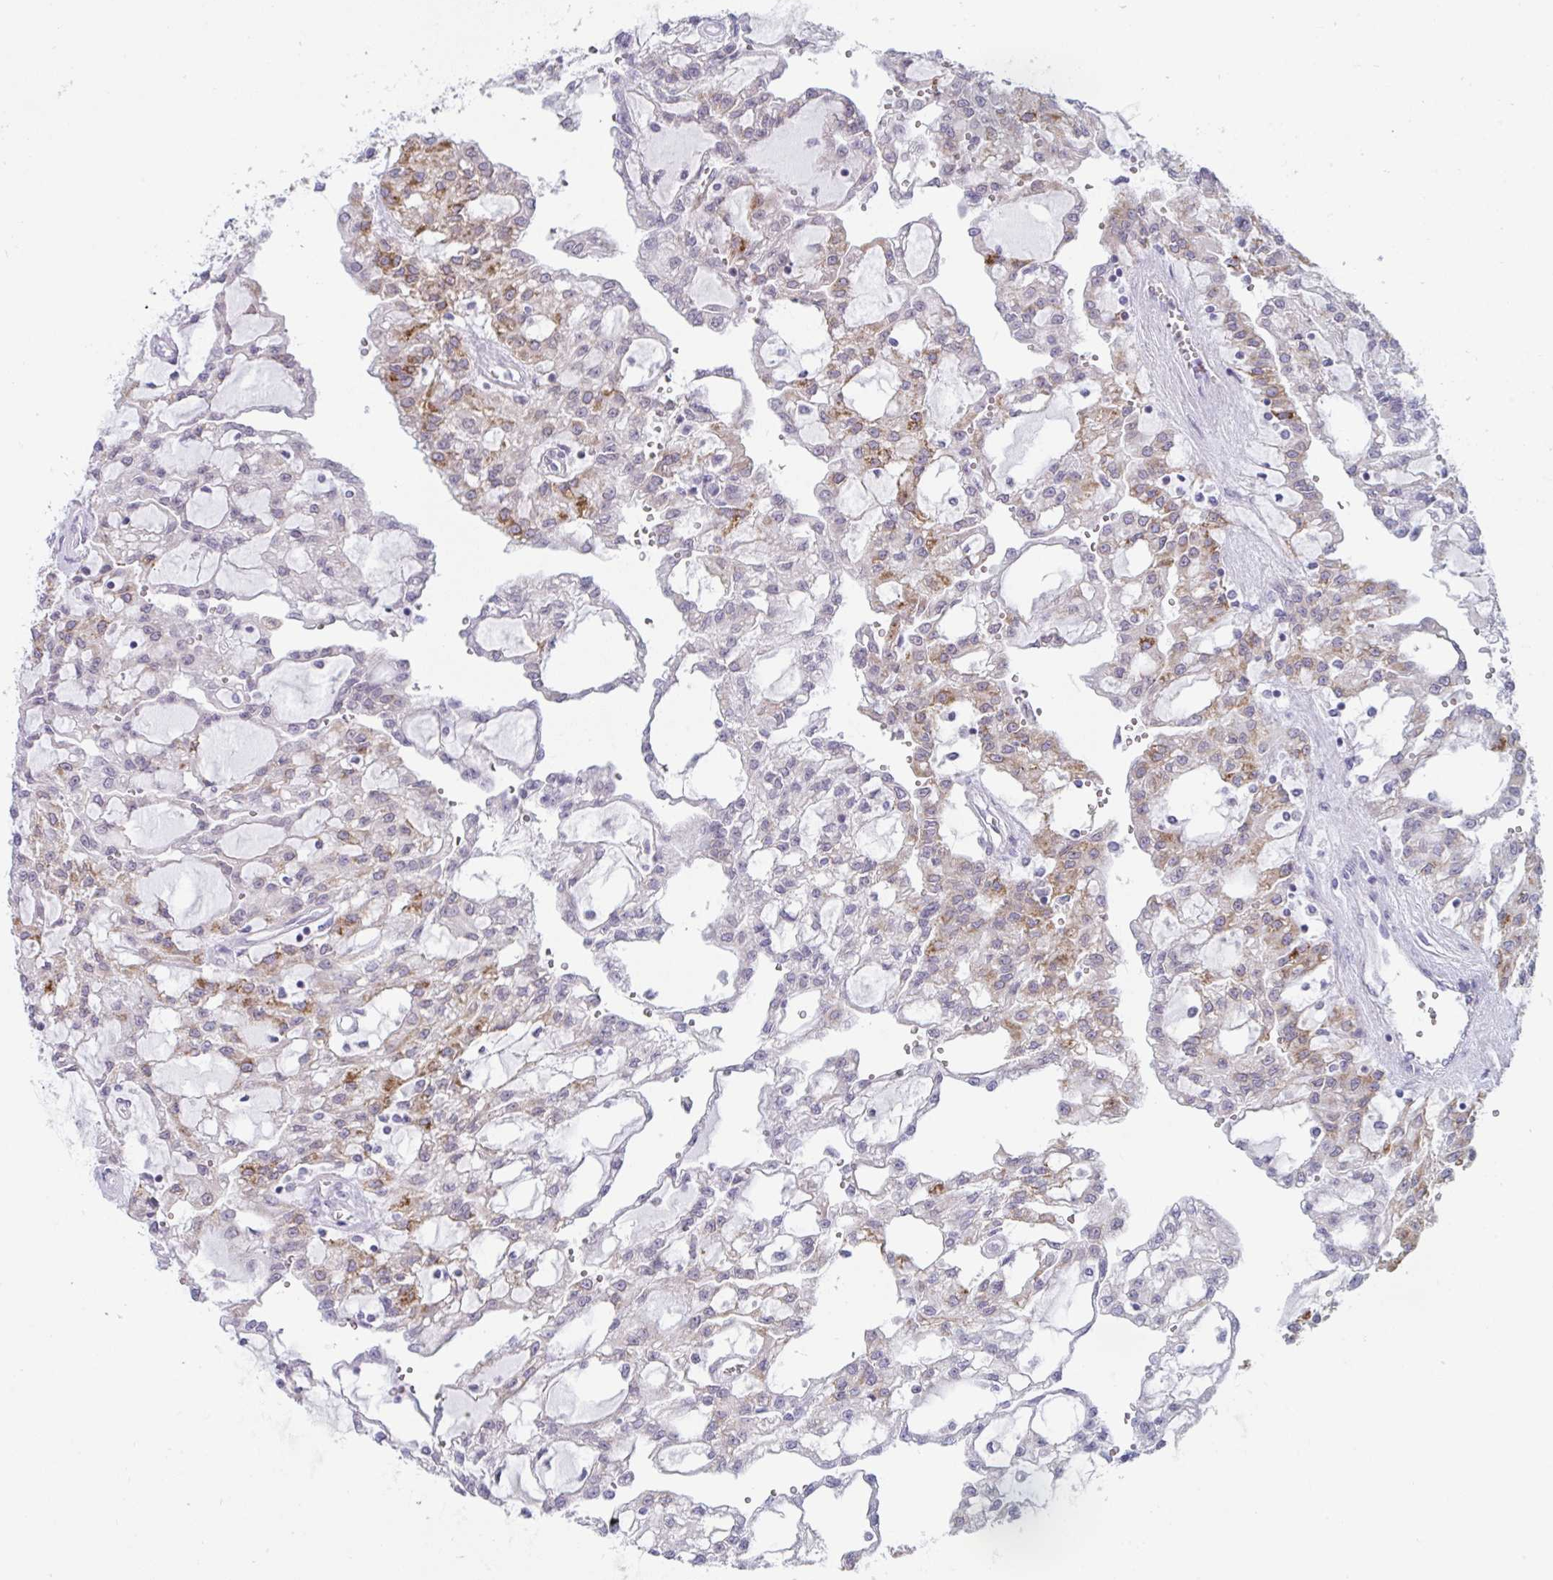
{"staining": {"intensity": "moderate", "quantity": "<25%", "location": "cytoplasmic/membranous"}, "tissue": "renal cancer", "cell_type": "Tumor cells", "image_type": "cancer", "snomed": [{"axis": "morphology", "description": "Adenocarcinoma, NOS"}, {"axis": "topography", "description": "Kidney"}], "caption": "IHC staining of renal cancer (adenocarcinoma), which demonstrates low levels of moderate cytoplasmic/membranous expression in about <25% of tumor cells indicating moderate cytoplasmic/membranous protein staining. The staining was performed using DAB (3,3'-diaminobenzidine) (brown) for protein detection and nuclei were counterstained in hematoxylin (blue).", "gene": "TANK", "patient": {"sex": "male", "age": 63}}